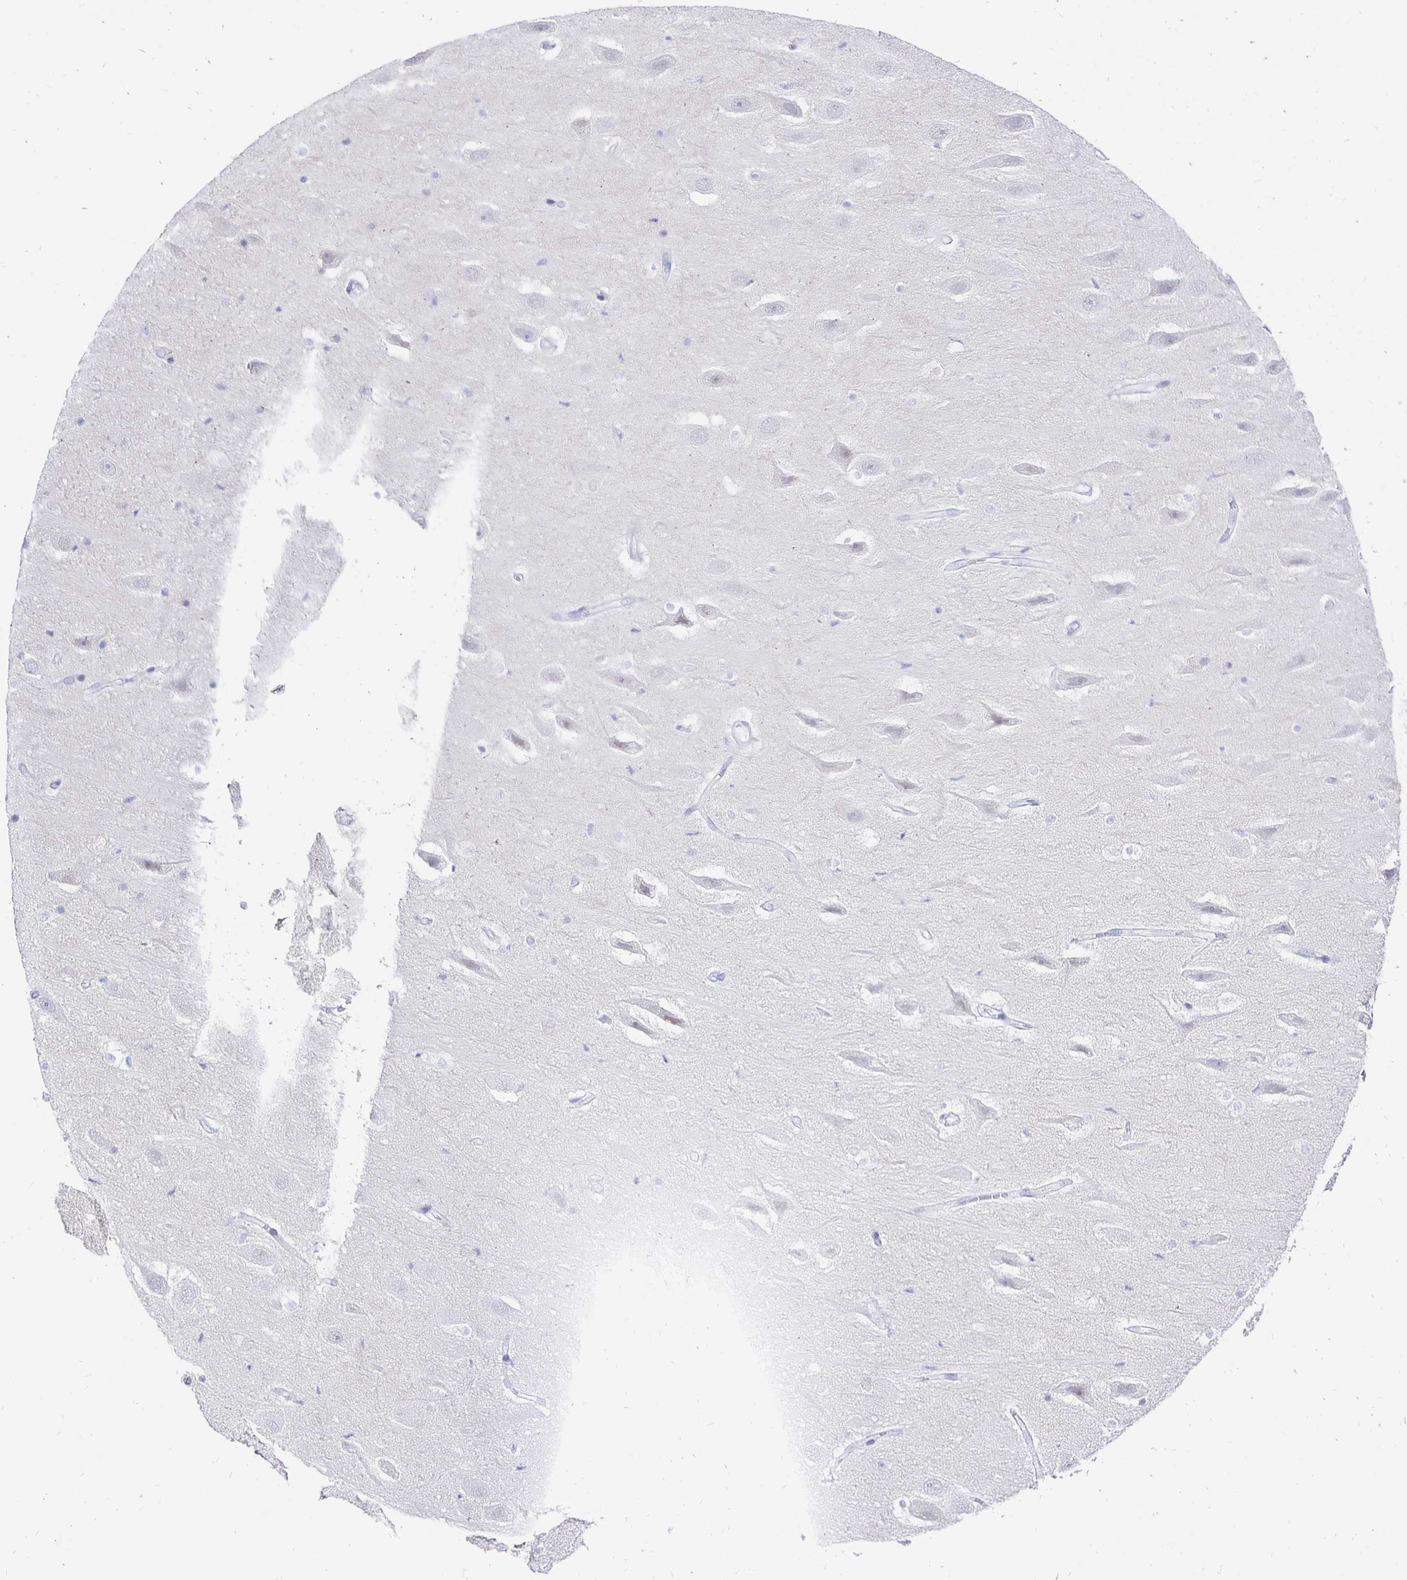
{"staining": {"intensity": "negative", "quantity": "none", "location": "none"}, "tissue": "hippocampus", "cell_type": "Glial cells", "image_type": "normal", "snomed": [{"axis": "morphology", "description": "Normal tissue, NOS"}, {"axis": "topography", "description": "Hippocampus"}], "caption": "There is no significant positivity in glial cells of hippocampus. Nuclei are stained in blue.", "gene": "CR2", "patient": {"sex": "male", "age": 26}}